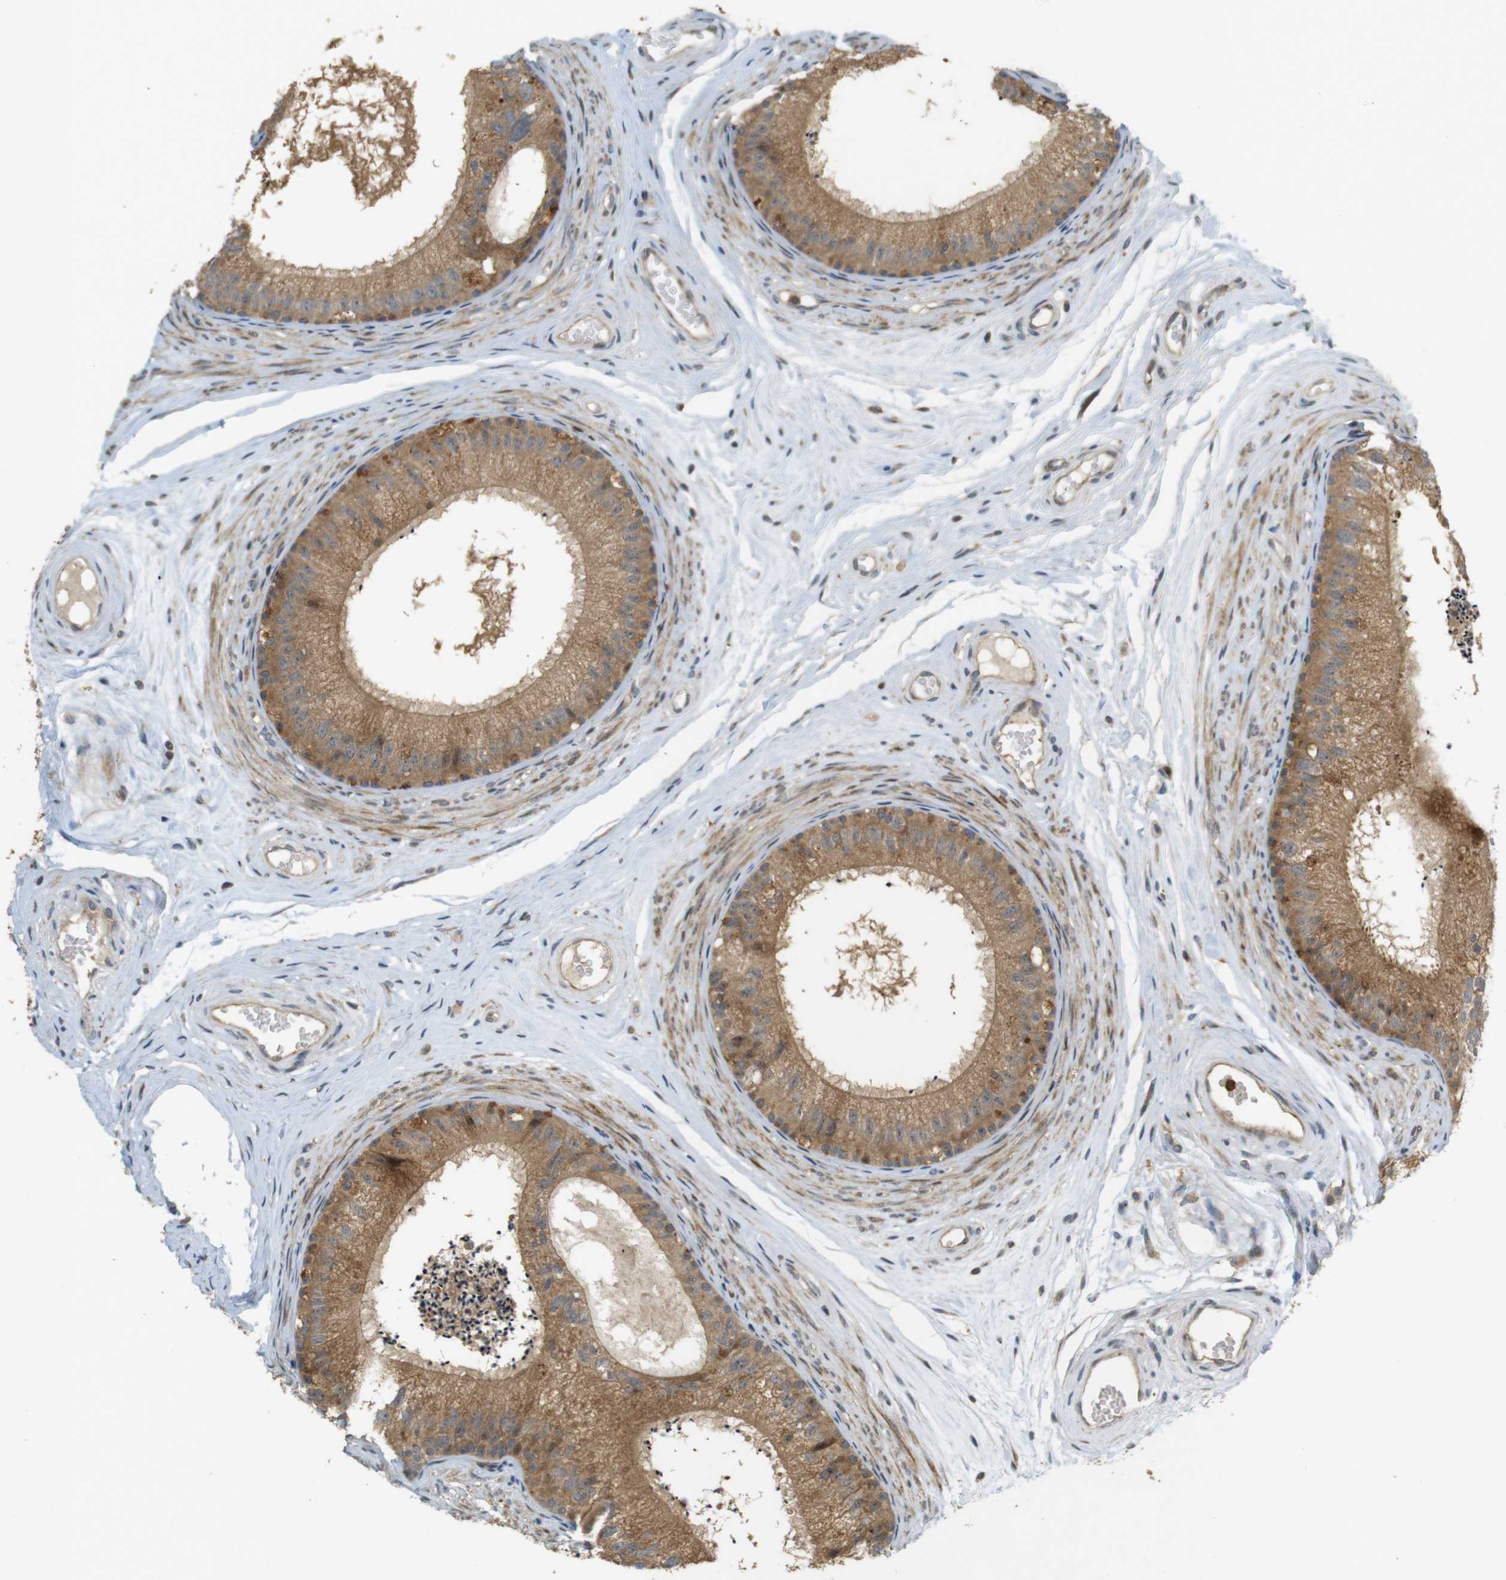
{"staining": {"intensity": "moderate", "quantity": ">75%", "location": "cytoplasmic/membranous"}, "tissue": "epididymis", "cell_type": "Glandular cells", "image_type": "normal", "snomed": [{"axis": "morphology", "description": "Normal tissue, NOS"}, {"axis": "topography", "description": "Epididymis"}], "caption": "This image demonstrates immunohistochemistry staining of normal epididymis, with medium moderate cytoplasmic/membranous expression in approximately >75% of glandular cells.", "gene": "TMX3", "patient": {"sex": "male", "age": 56}}